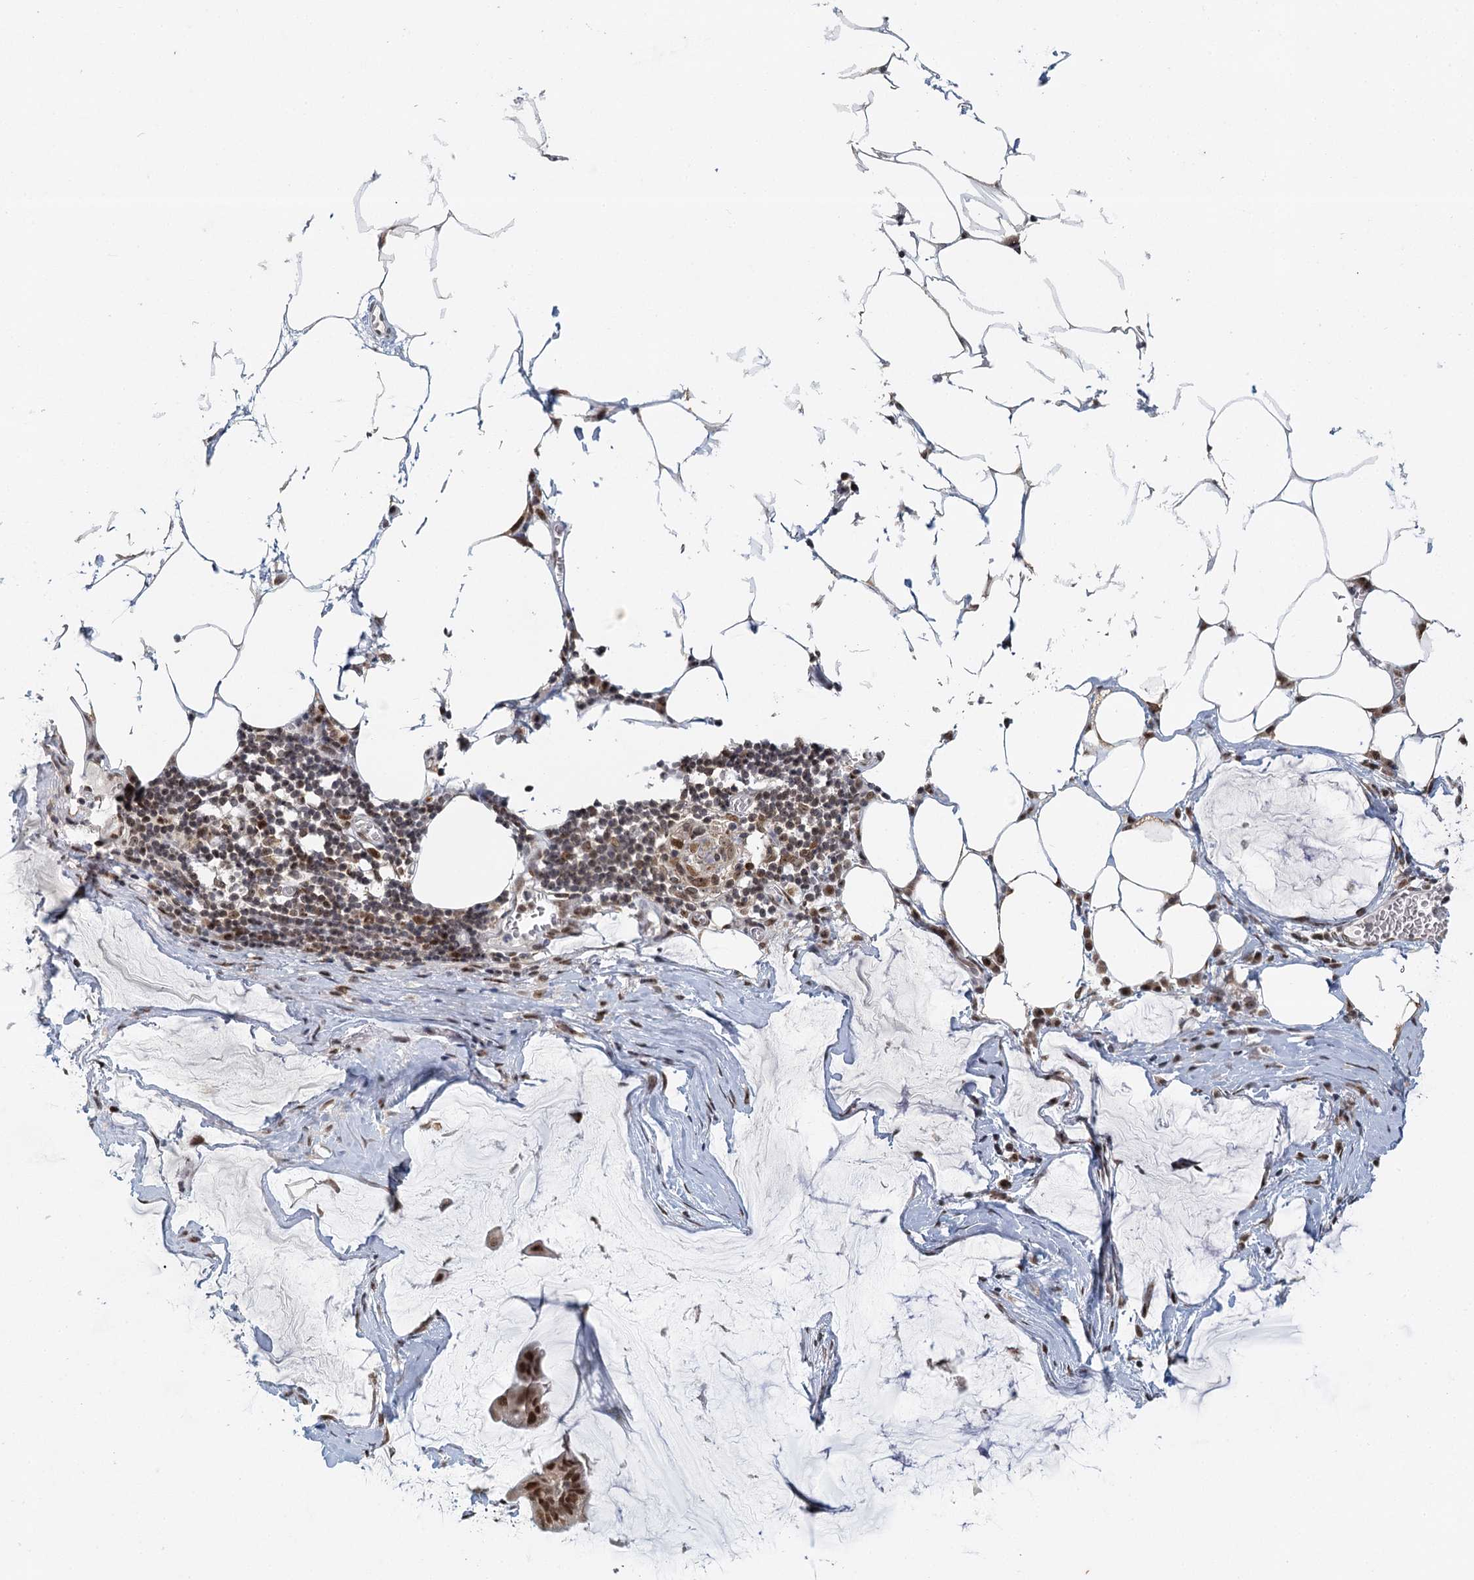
{"staining": {"intensity": "moderate", "quantity": "25%-75%", "location": "nuclear"}, "tissue": "ovarian cancer", "cell_type": "Tumor cells", "image_type": "cancer", "snomed": [{"axis": "morphology", "description": "Cystadenocarcinoma, mucinous, NOS"}, {"axis": "topography", "description": "Ovary"}], "caption": "Human ovarian cancer stained with a protein marker demonstrates moderate staining in tumor cells.", "gene": "TREX1", "patient": {"sex": "female", "age": 73}}